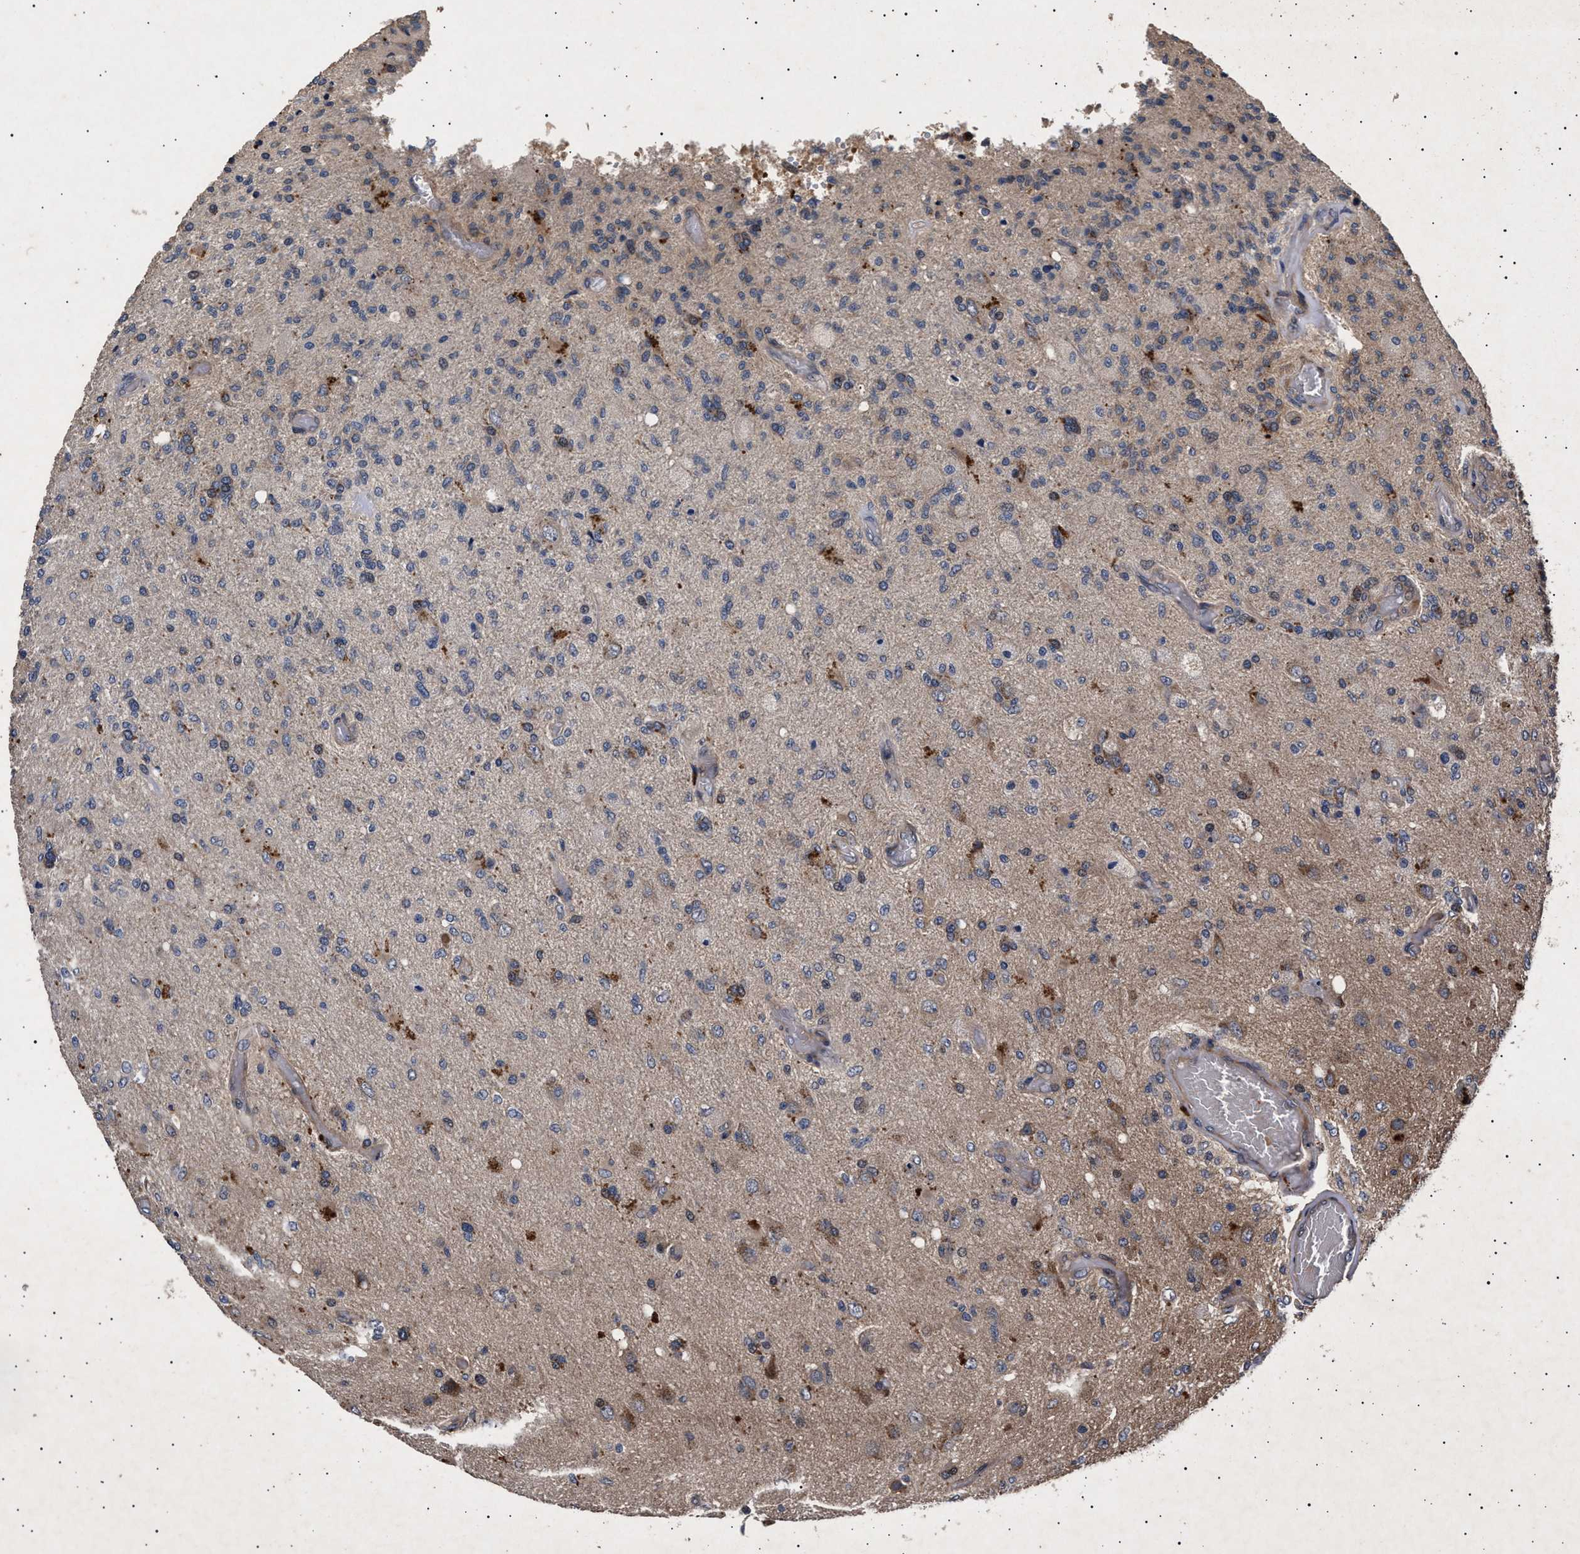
{"staining": {"intensity": "moderate", "quantity": "<25%", "location": "cytoplasmic/membranous"}, "tissue": "glioma", "cell_type": "Tumor cells", "image_type": "cancer", "snomed": [{"axis": "morphology", "description": "Normal tissue, NOS"}, {"axis": "morphology", "description": "Glioma, malignant, High grade"}, {"axis": "topography", "description": "Cerebral cortex"}], "caption": "Immunohistochemistry (IHC) (DAB (3,3'-diaminobenzidine)) staining of human high-grade glioma (malignant) demonstrates moderate cytoplasmic/membranous protein staining in approximately <25% of tumor cells.", "gene": "ITGB5", "patient": {"sex": "male", "age": 77}}